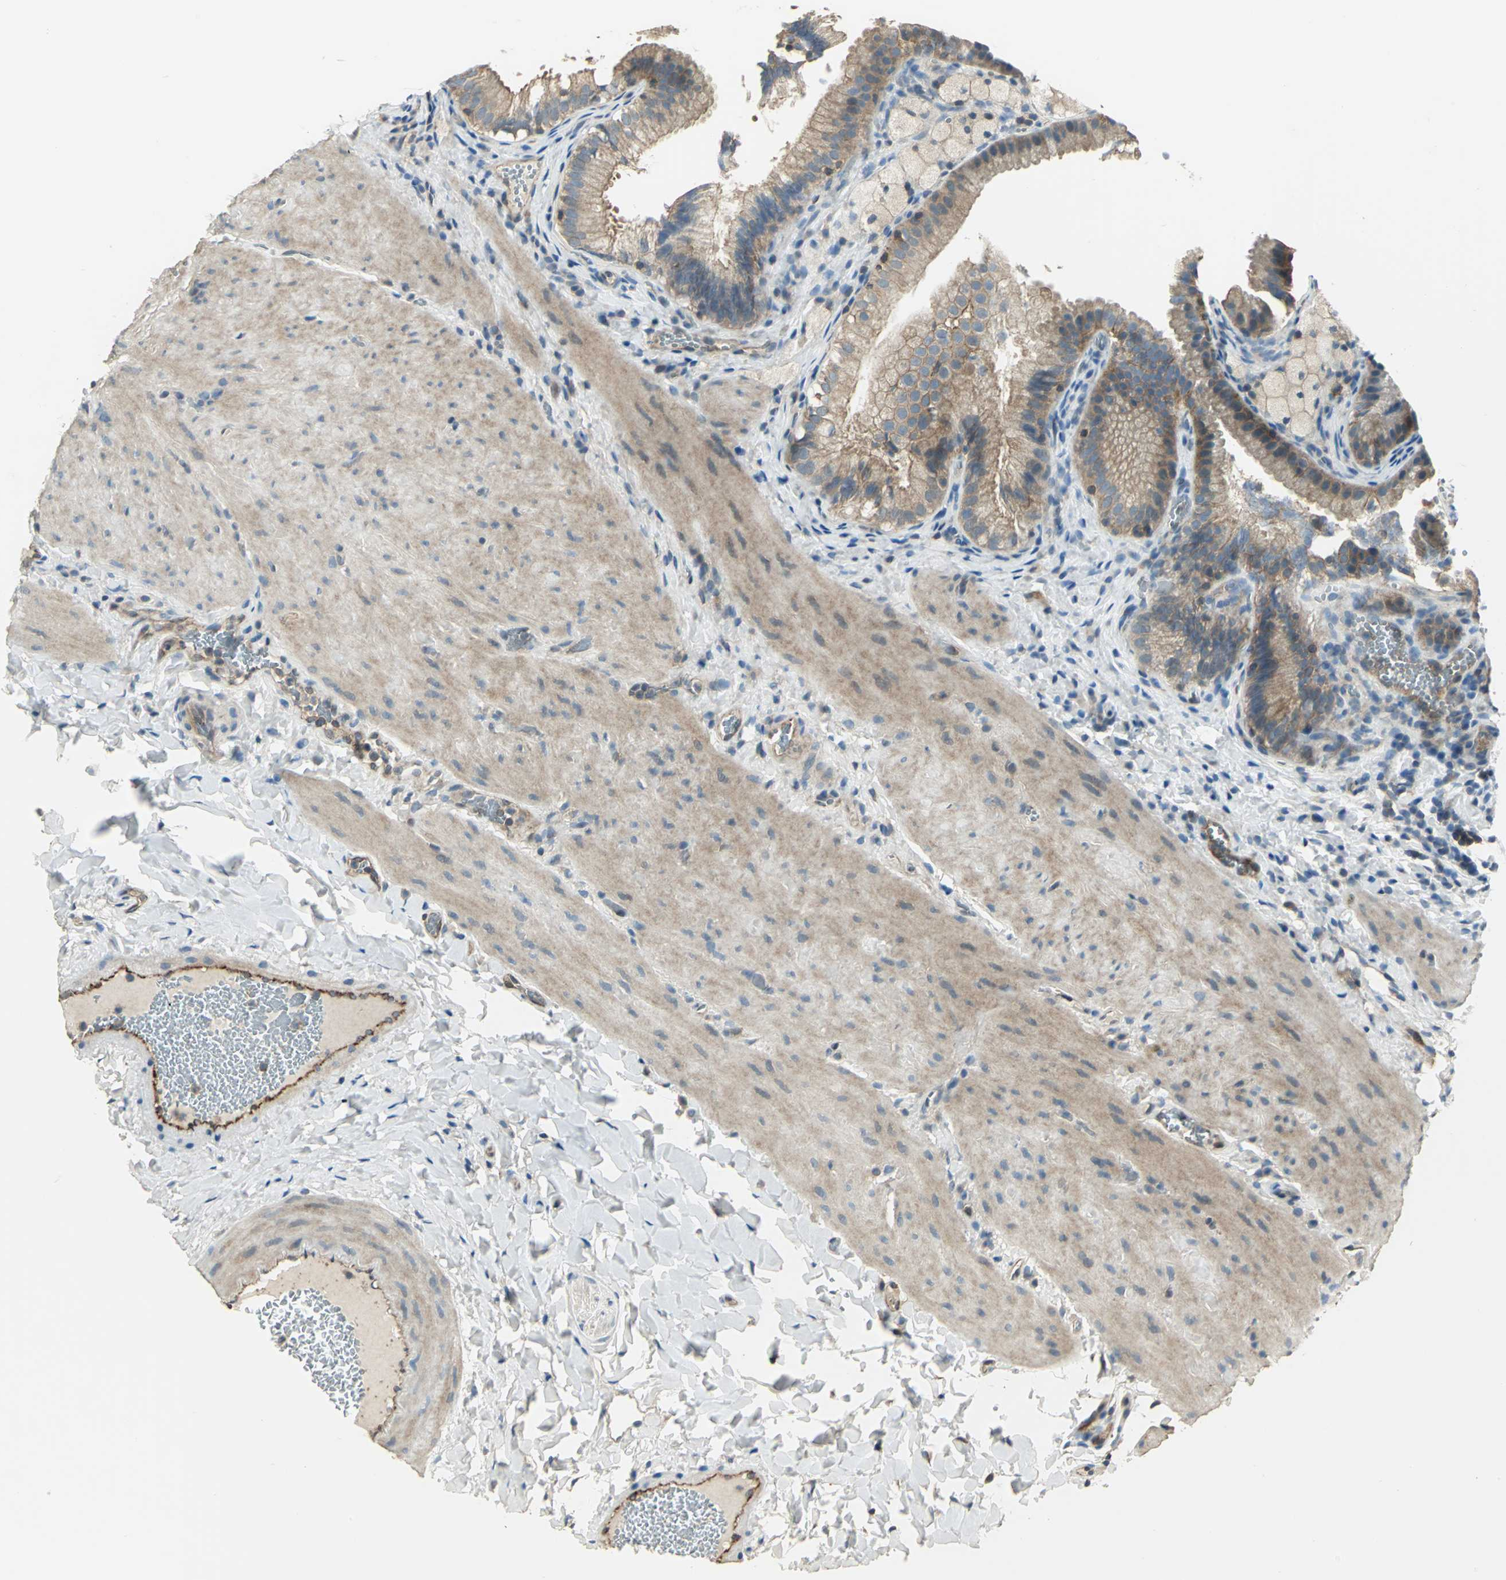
{"staining": {"intensity": "moderate", "quantity": ">75%", "location": "cytoplasmic/membranous"}, "tissue": "gallbladder", "cell_type": "Glandular cells", "image_type": "normal", "snomed": [{"axis": "morphology", "description": "Normal tissue, NOS"}, {"axis": "topography", "description": "Gallbladder"}], "caption": "An immunohistochemistry (IHC) histopathology image of normal tissue is shown. Protein staining in brown labels moderate cytoplasmic/membranous positivity in gallbladder within glandular cells. (brown staining indicates protein expression, while blue staining denotes nuclei).", "gene": "RAPGEF1", "patient": {"sex": "female", "age": 24}}